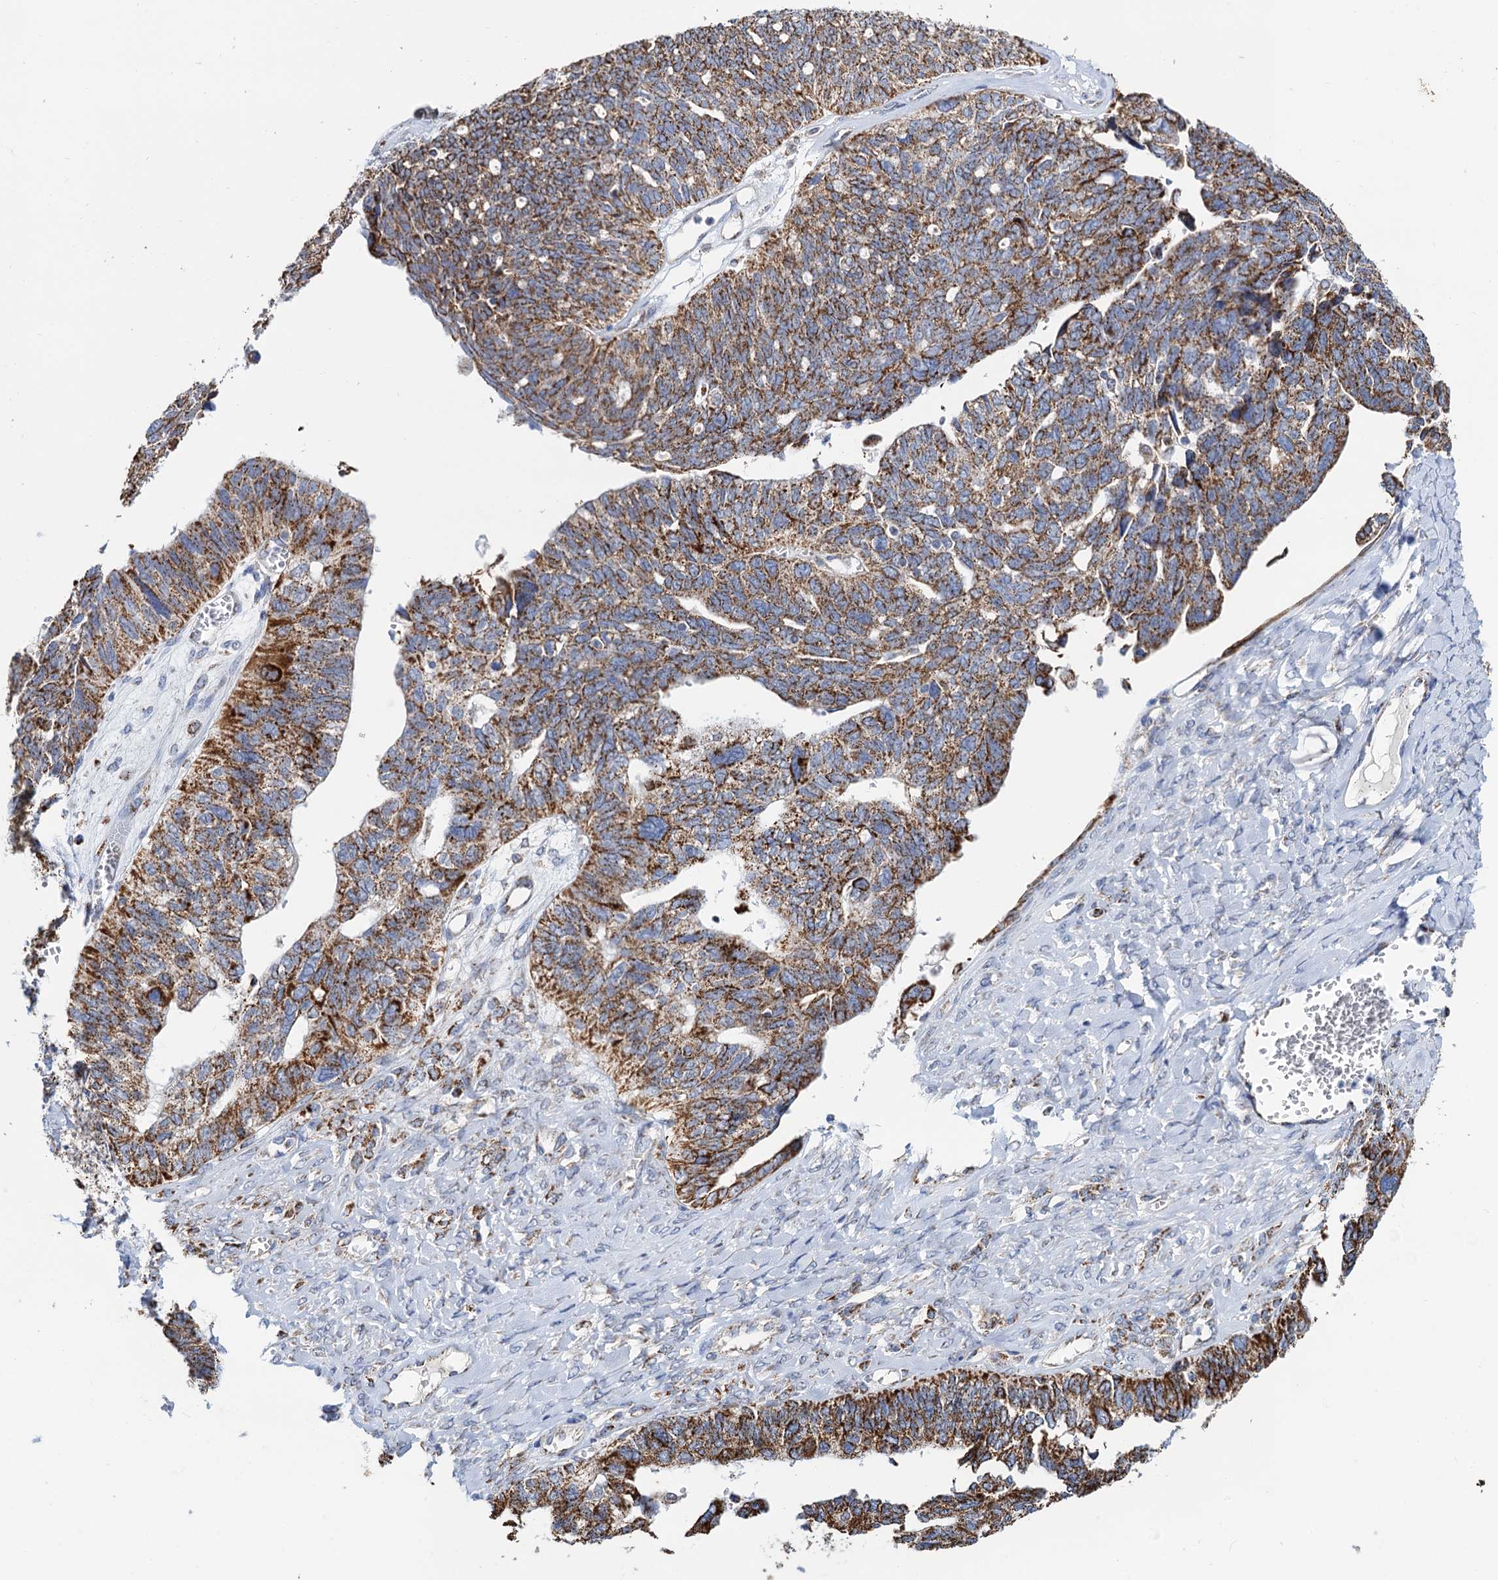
{"staining": {"intensity": "strong", "quantity": ">75%", "location": "cytoplasmic/membranous"}, "tissue": "ovarian cancer", "cell_type": "Tumor cells", "image_type": "cancer", "snomed": [{"axis": "morphology", "description": "Cystadenocarcinoma, serous, NOS"}, {"axis": "topography", "description": "Ovary"}], "caption": "Protein staining of ovarian serous cystadenocarcinoma tissue reveals strong cytoplasmic/membranous expression in approximately >75% of tumor cells.", "gene": "C2CD3", "patient": {"sex": "female", "age": 79}}